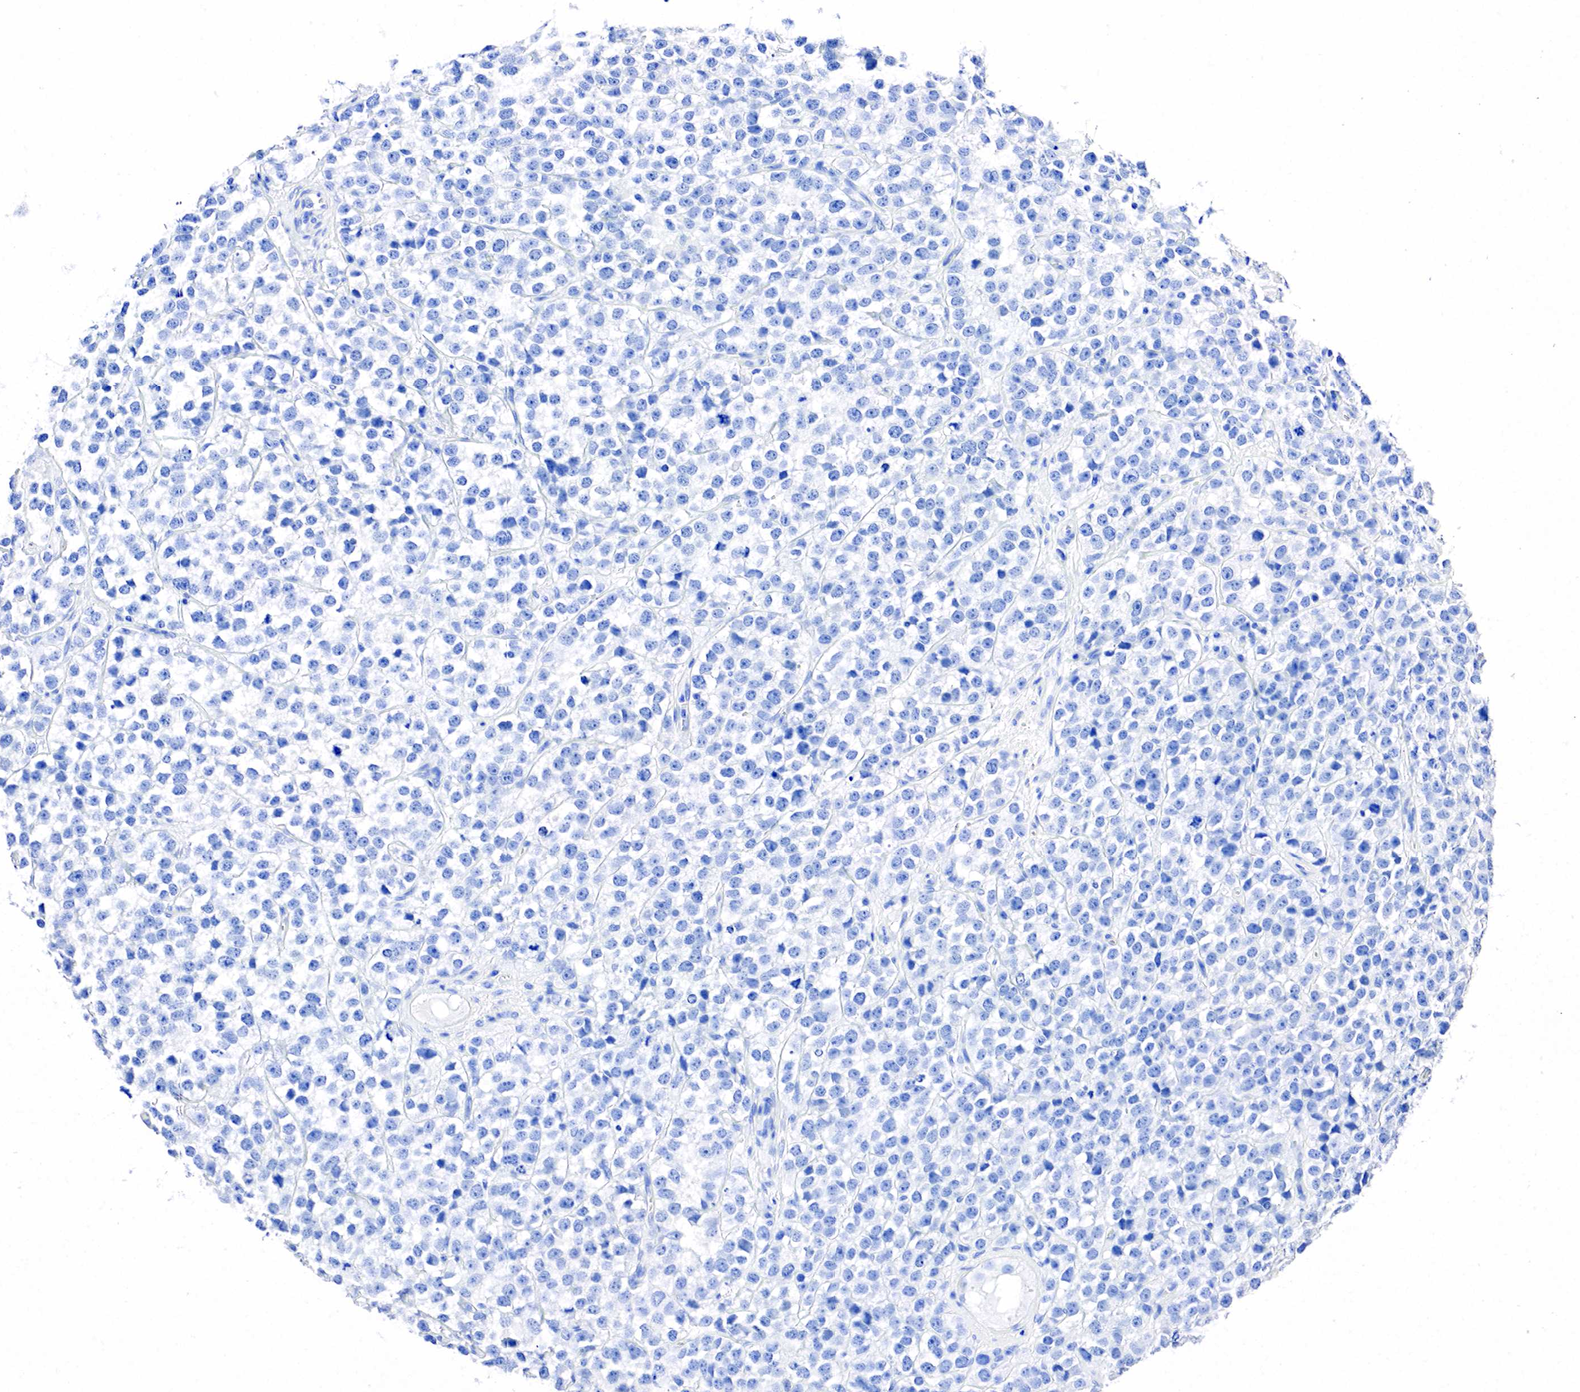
{"staining": {"intensity": "negative", "quantity": "none", "location": "none"}, "tissue": "testis cancer", "cell_type": "Tumor cells", "image_type": "cancer", "snomed": [{"axis": "morphology", "description": "Seminoma, NOS"}, {"axis": "topography", "description": "Testis"}], "caption": "Tumor cells are negative for protein expression in human testis cancer.", "gene": "SST", "patient": {"sex": "male", "age": 25}}